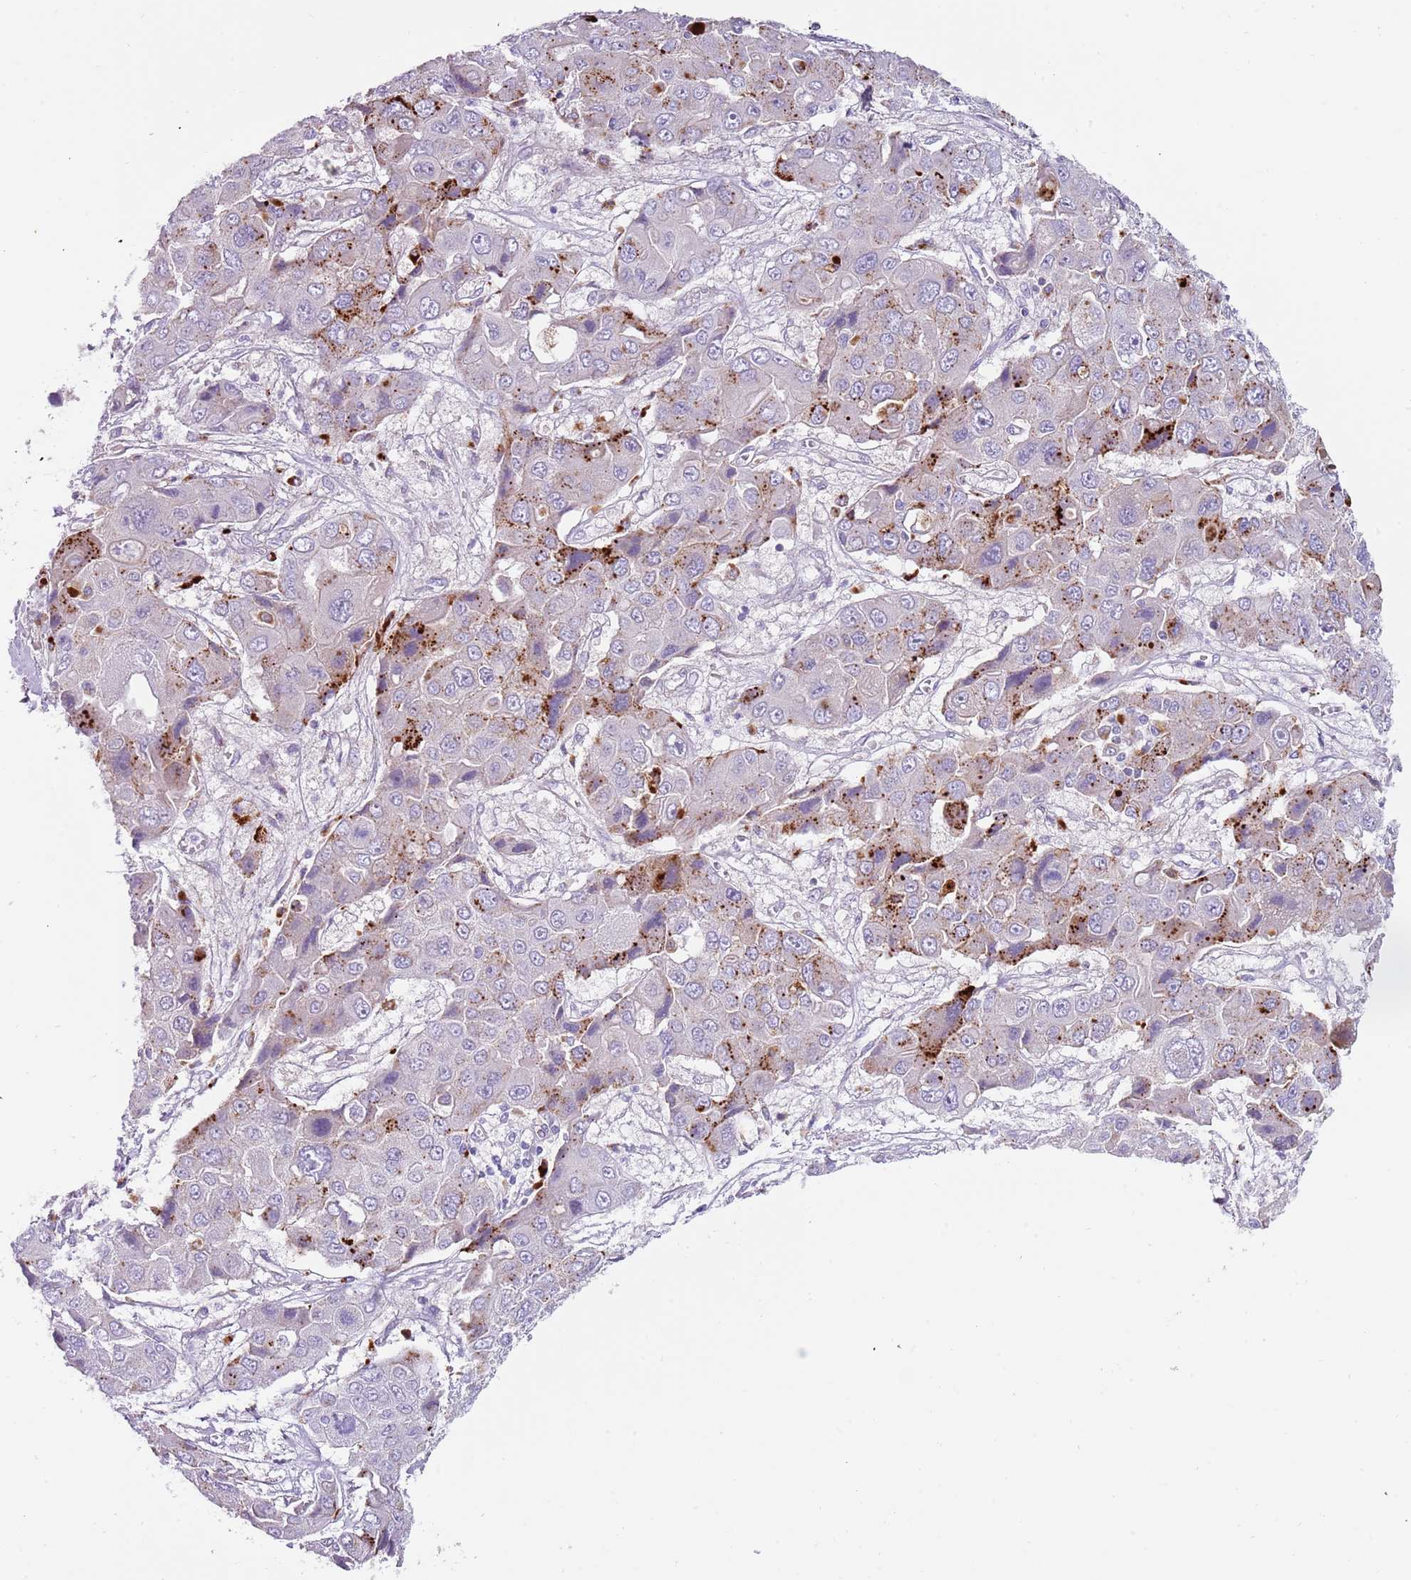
{"staining": {"intensity": "strong", "quantity": "<25%", "location": "cytoplasmic/membranous"}, "tissue": "liver cancer", "cell_type": "Tumor cells", "image_type": "cancer", "snomed": [{"axis": "morphology", "description": "Cholangiocarcinoma"}, {"axis": "topography", "description": "Liver"}], "caption": "This is a photomicrograph of IHC staining of liver cholangiocarcinoma, which shows strong expression in the cytoplasmic/membranous of tumor cells.", "gene": "LRRN3", "patient": {"sex": "male", "age": 67}}